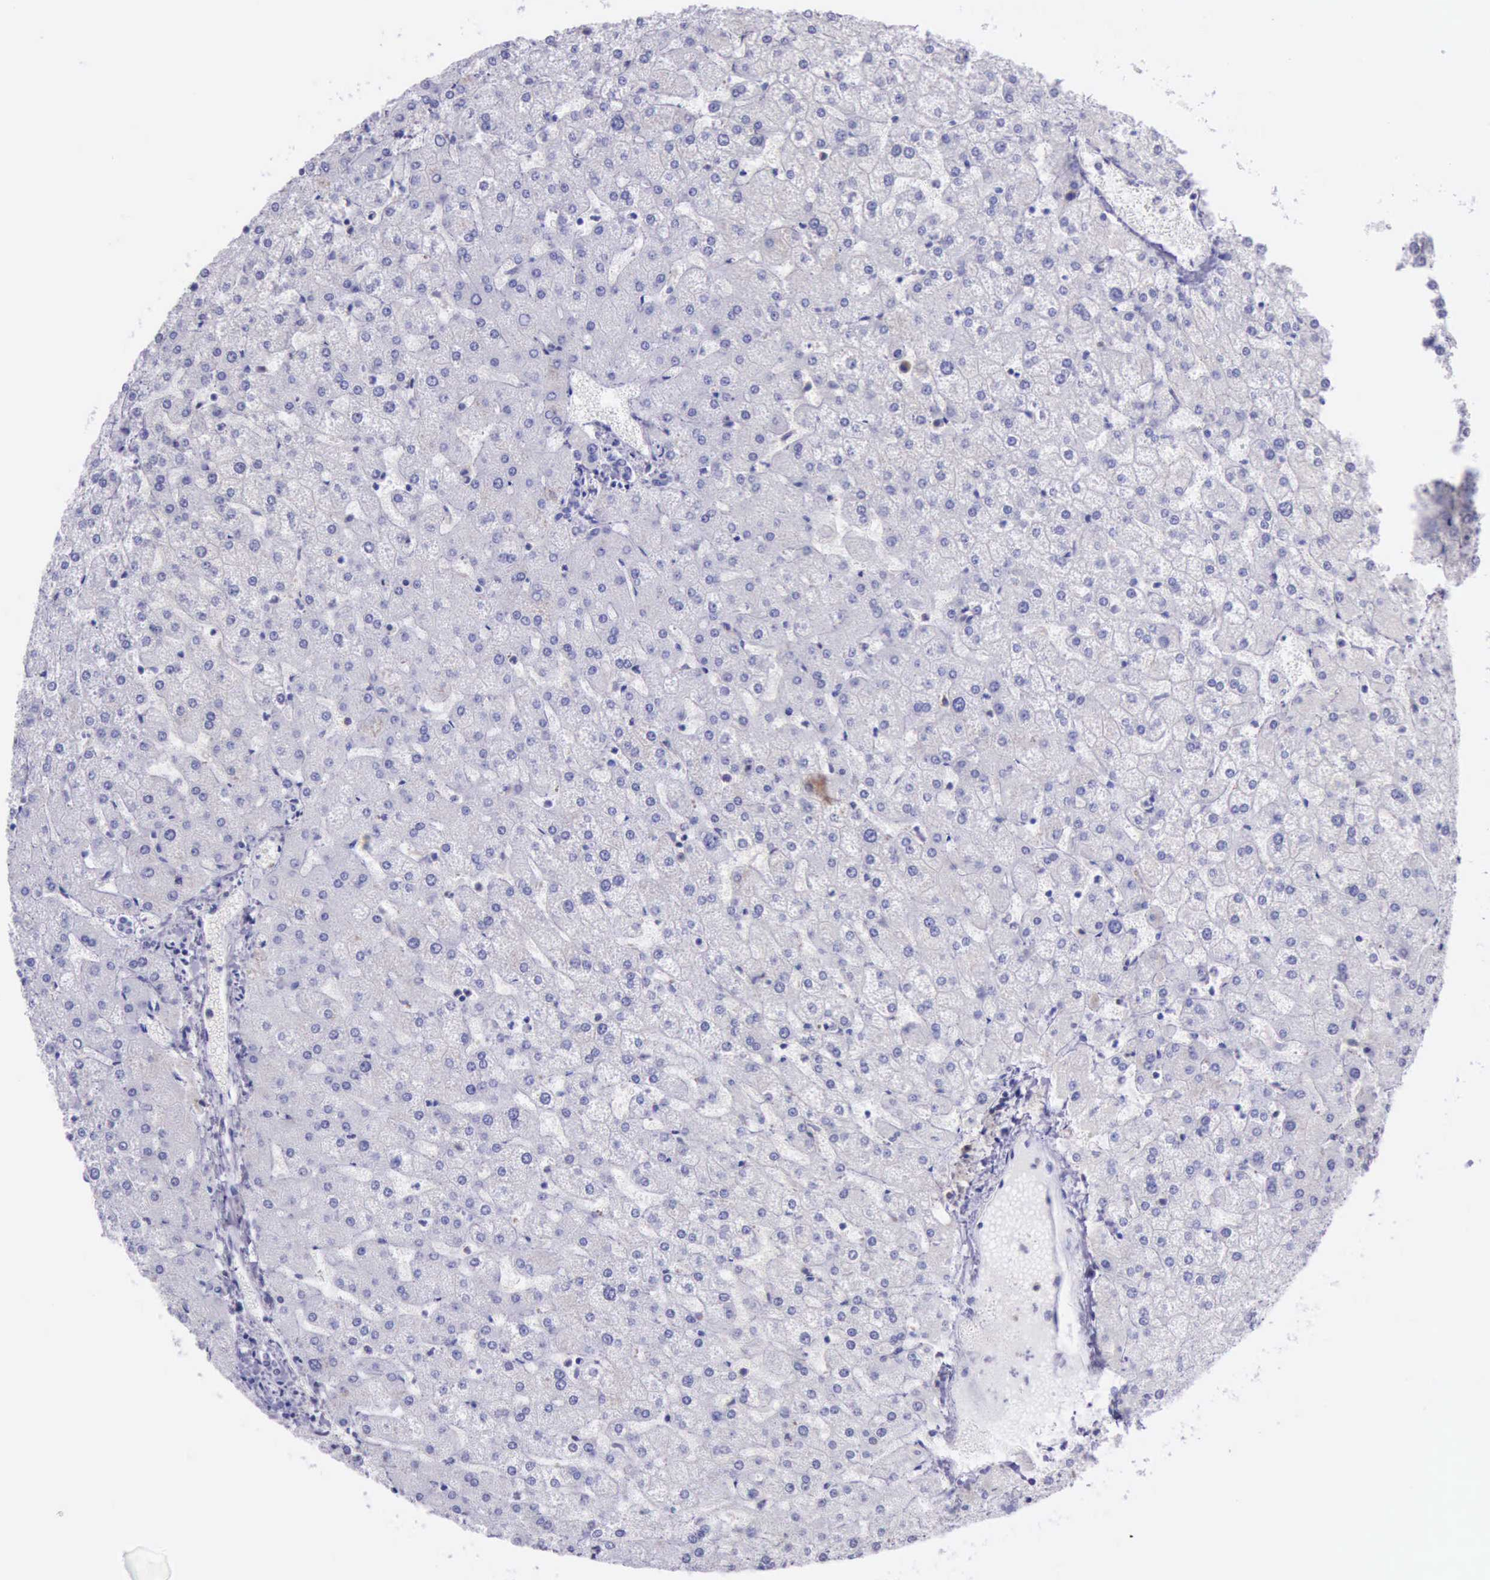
{"staining": {"intensity": "negative", "quantity": "none", "location": "none"}, "tissue": "liver", "cell_type": "Cholangiocytes", "image_type": "normal", "snomed": [{"axis": "morphology", "description": "Normal tissue, NOS"}, {"axis": "topography", "description": "Liver"}], "caption": "Immunohistochemical staining of normal liver reveals no significant staining in cholangiocytes.", "gene": "BTK", "patient": {"sex": "female", "age": 32}}